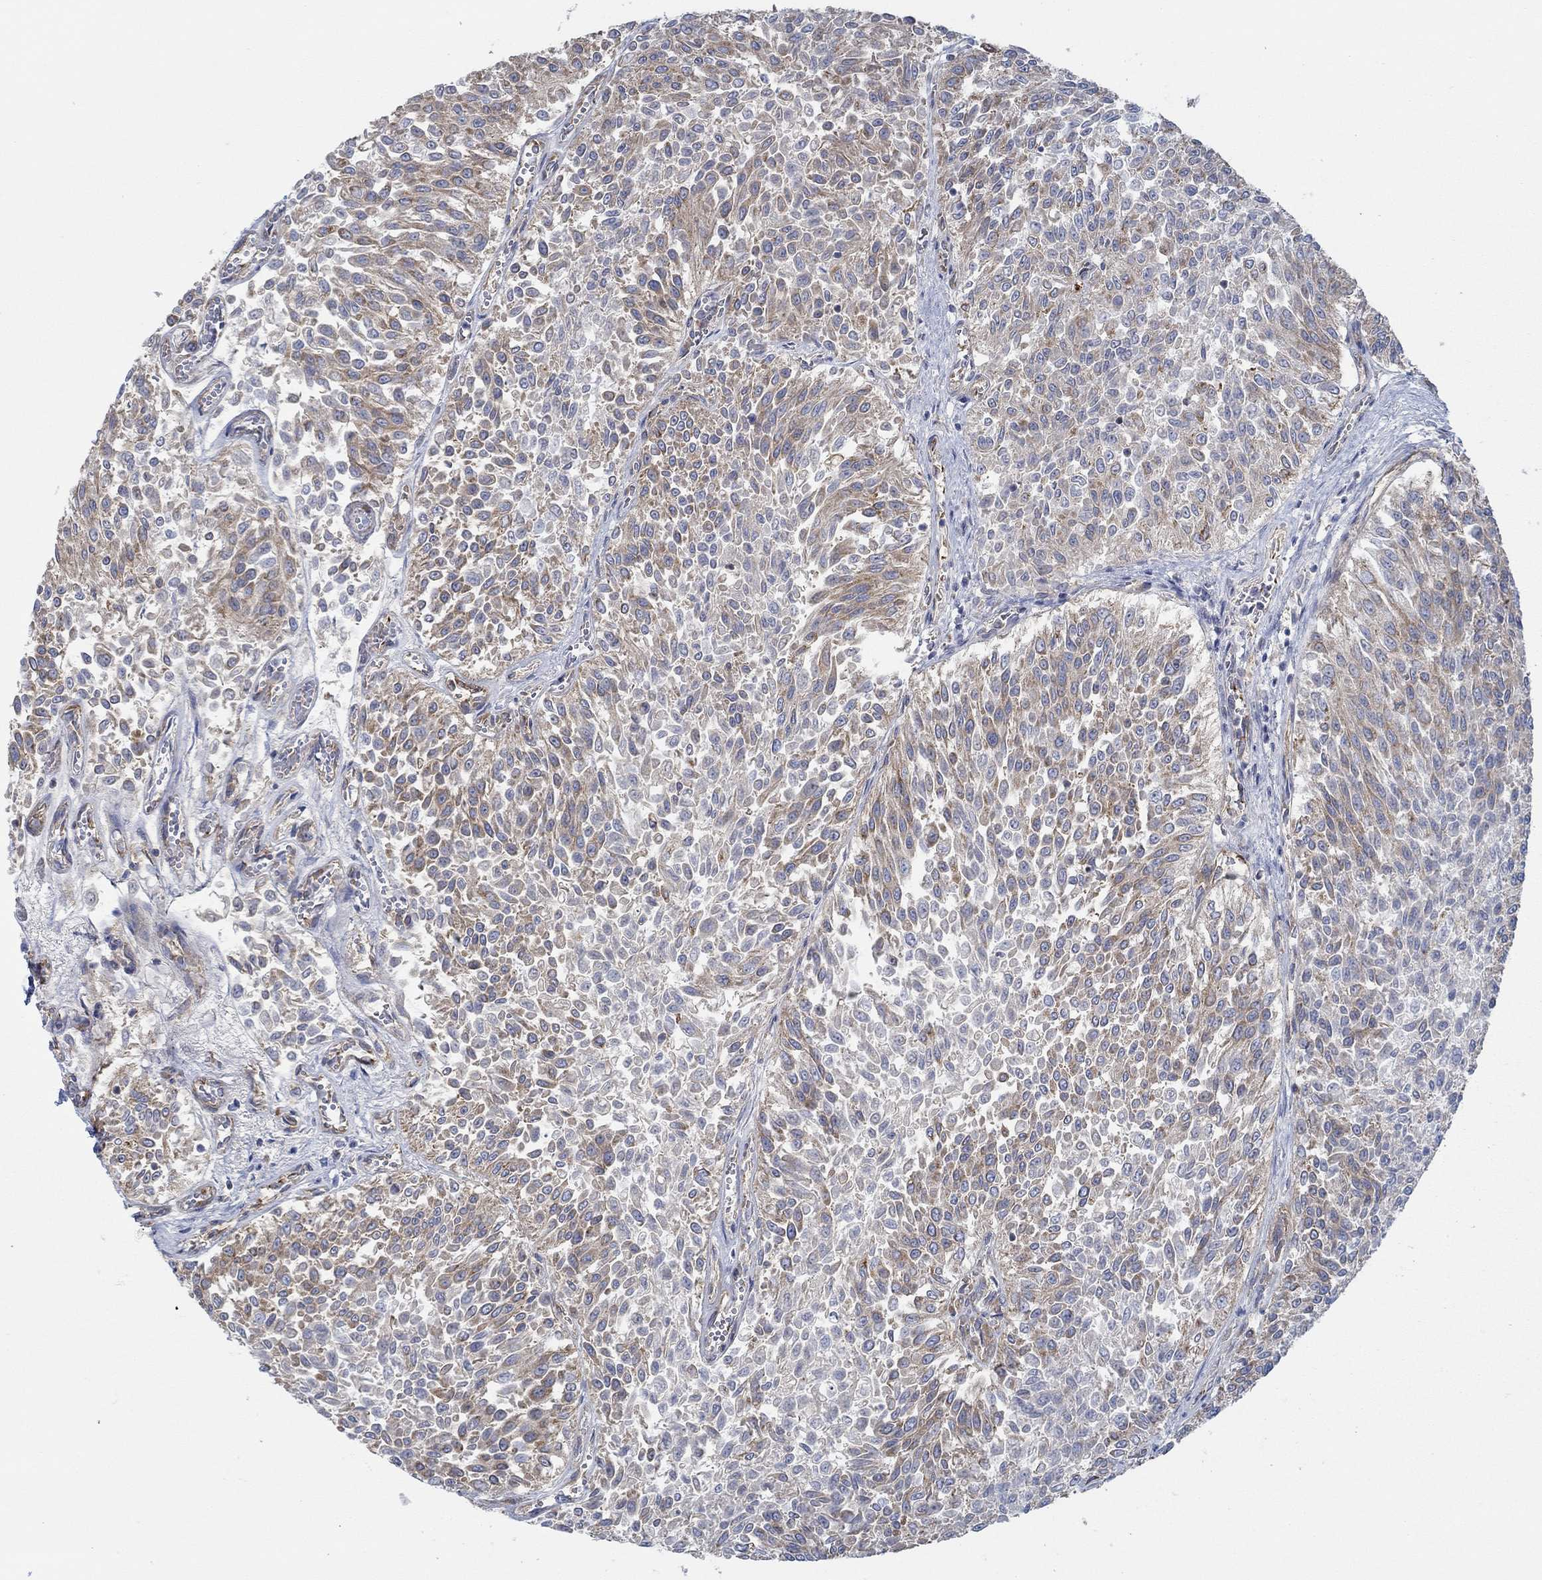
{"staining": {"intensity": "moderate", "quantity": ">75%", "location": "cytoplasmic/membranous"}, "tissue": "urothelial cancer", "cell_type": "Tumor cells", "image_type": "cancer", "snomed": [{"axis": "morphology", "description": "Urothelial carcinoma, Low grade"}, {"axis": "topography", "description": "Urinary bladder"}], "caption": "Human urothelial cancer stained for a protein (brown) displays moderate cytoplasmic/membranous positive expression in about >75% of tumor cells.", "gene": "SPAG9", "patient": {"sex": "male", "age": 78}}